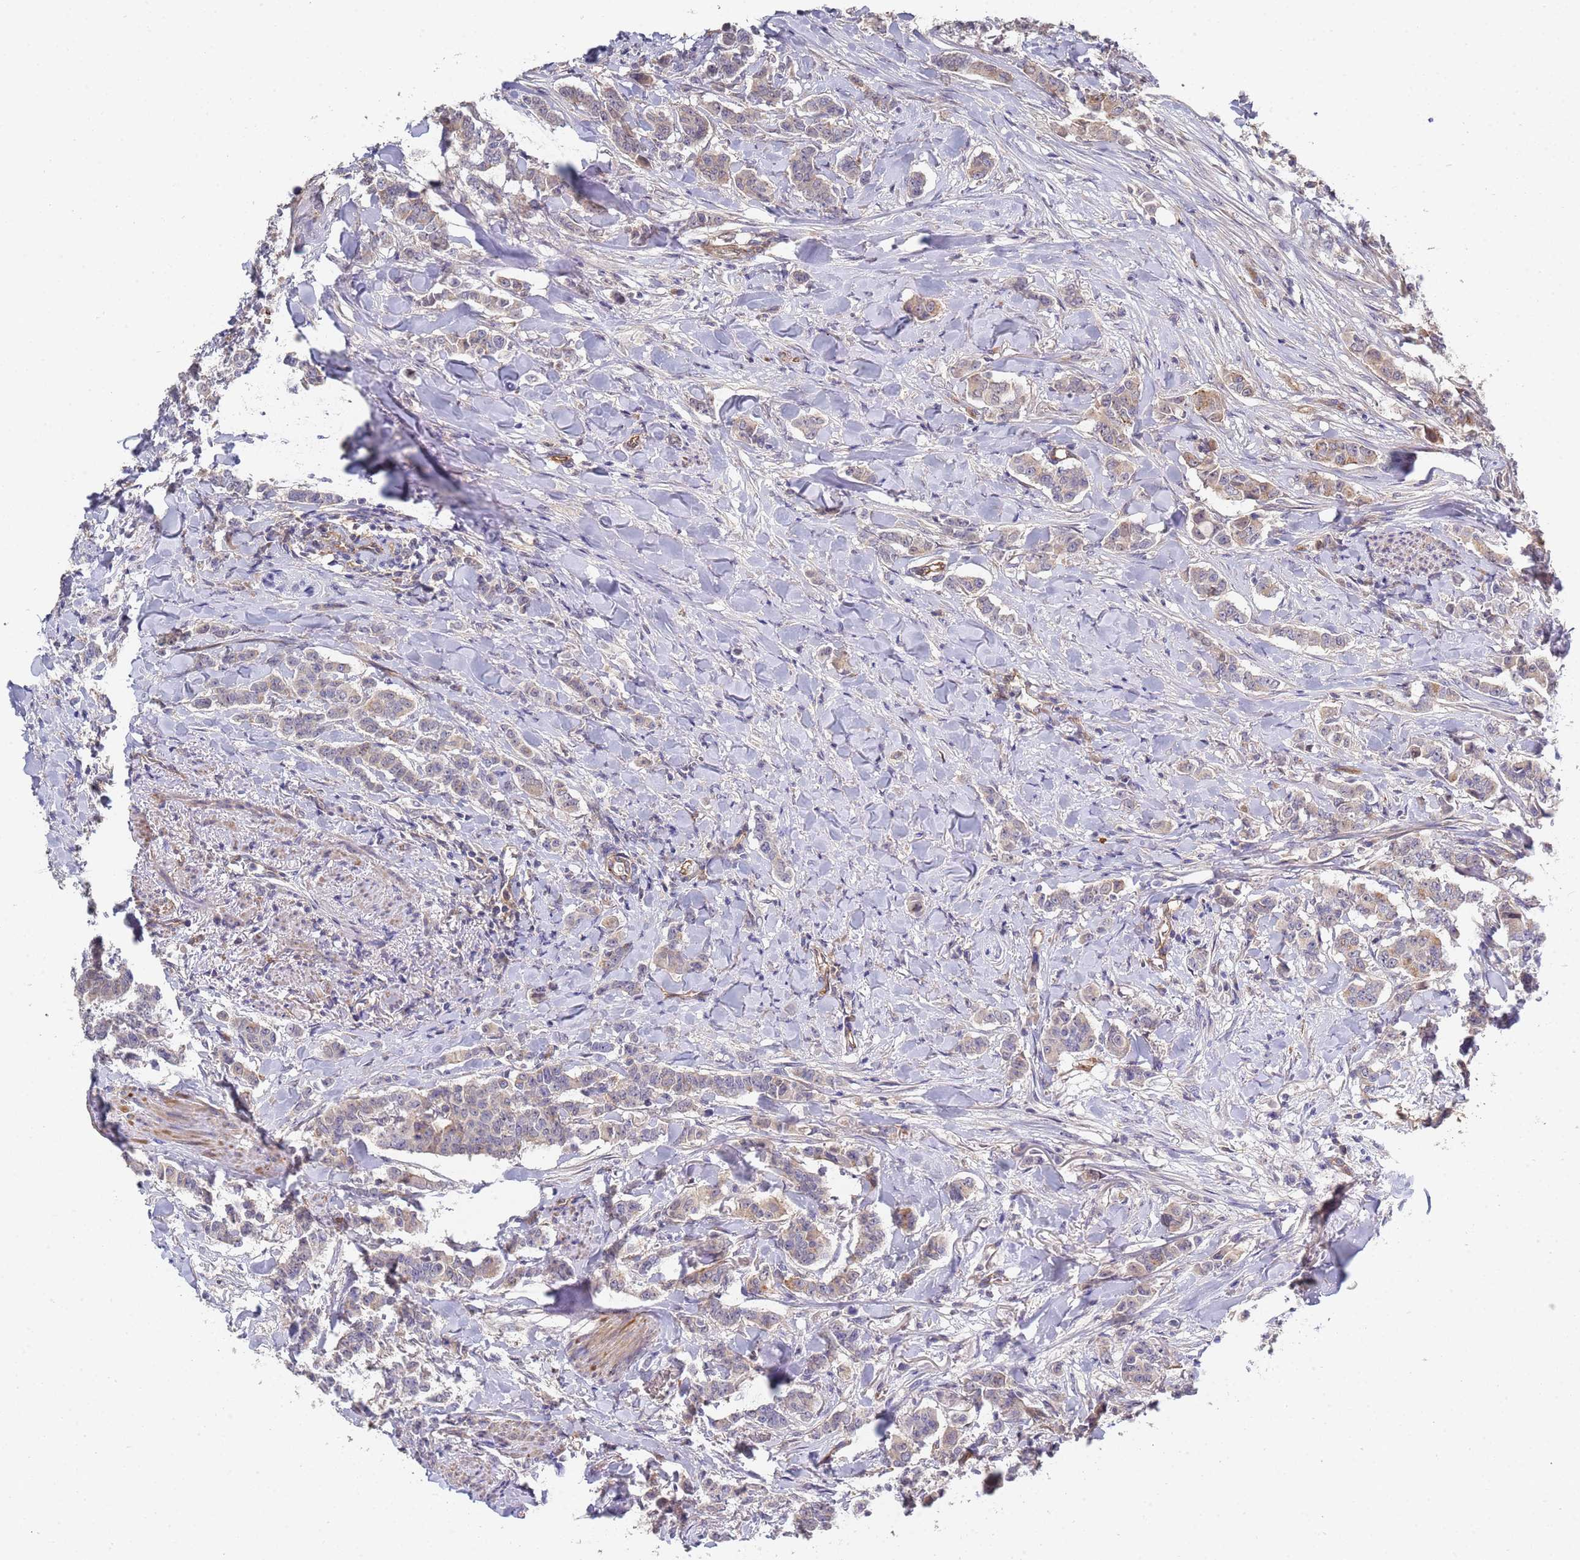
{"staining": {"intensity": "weak", "quantity": "<25%", "location": "cytoplasmic/membranous"}, "tissue": "breast cancer", "cell_type": "Tumor cells", "image_type": "cancer", "snomed": [{"axis": "morphology", "description": "Duct carcinoma"}, {"axis": "topography", "description": "Breast"}], "caption": "There is no significant staining in tumor cells of breast invasive ductal carcinoma.", "gene": "ABCB6", "patient": {"sex": "female", "age": 40}}